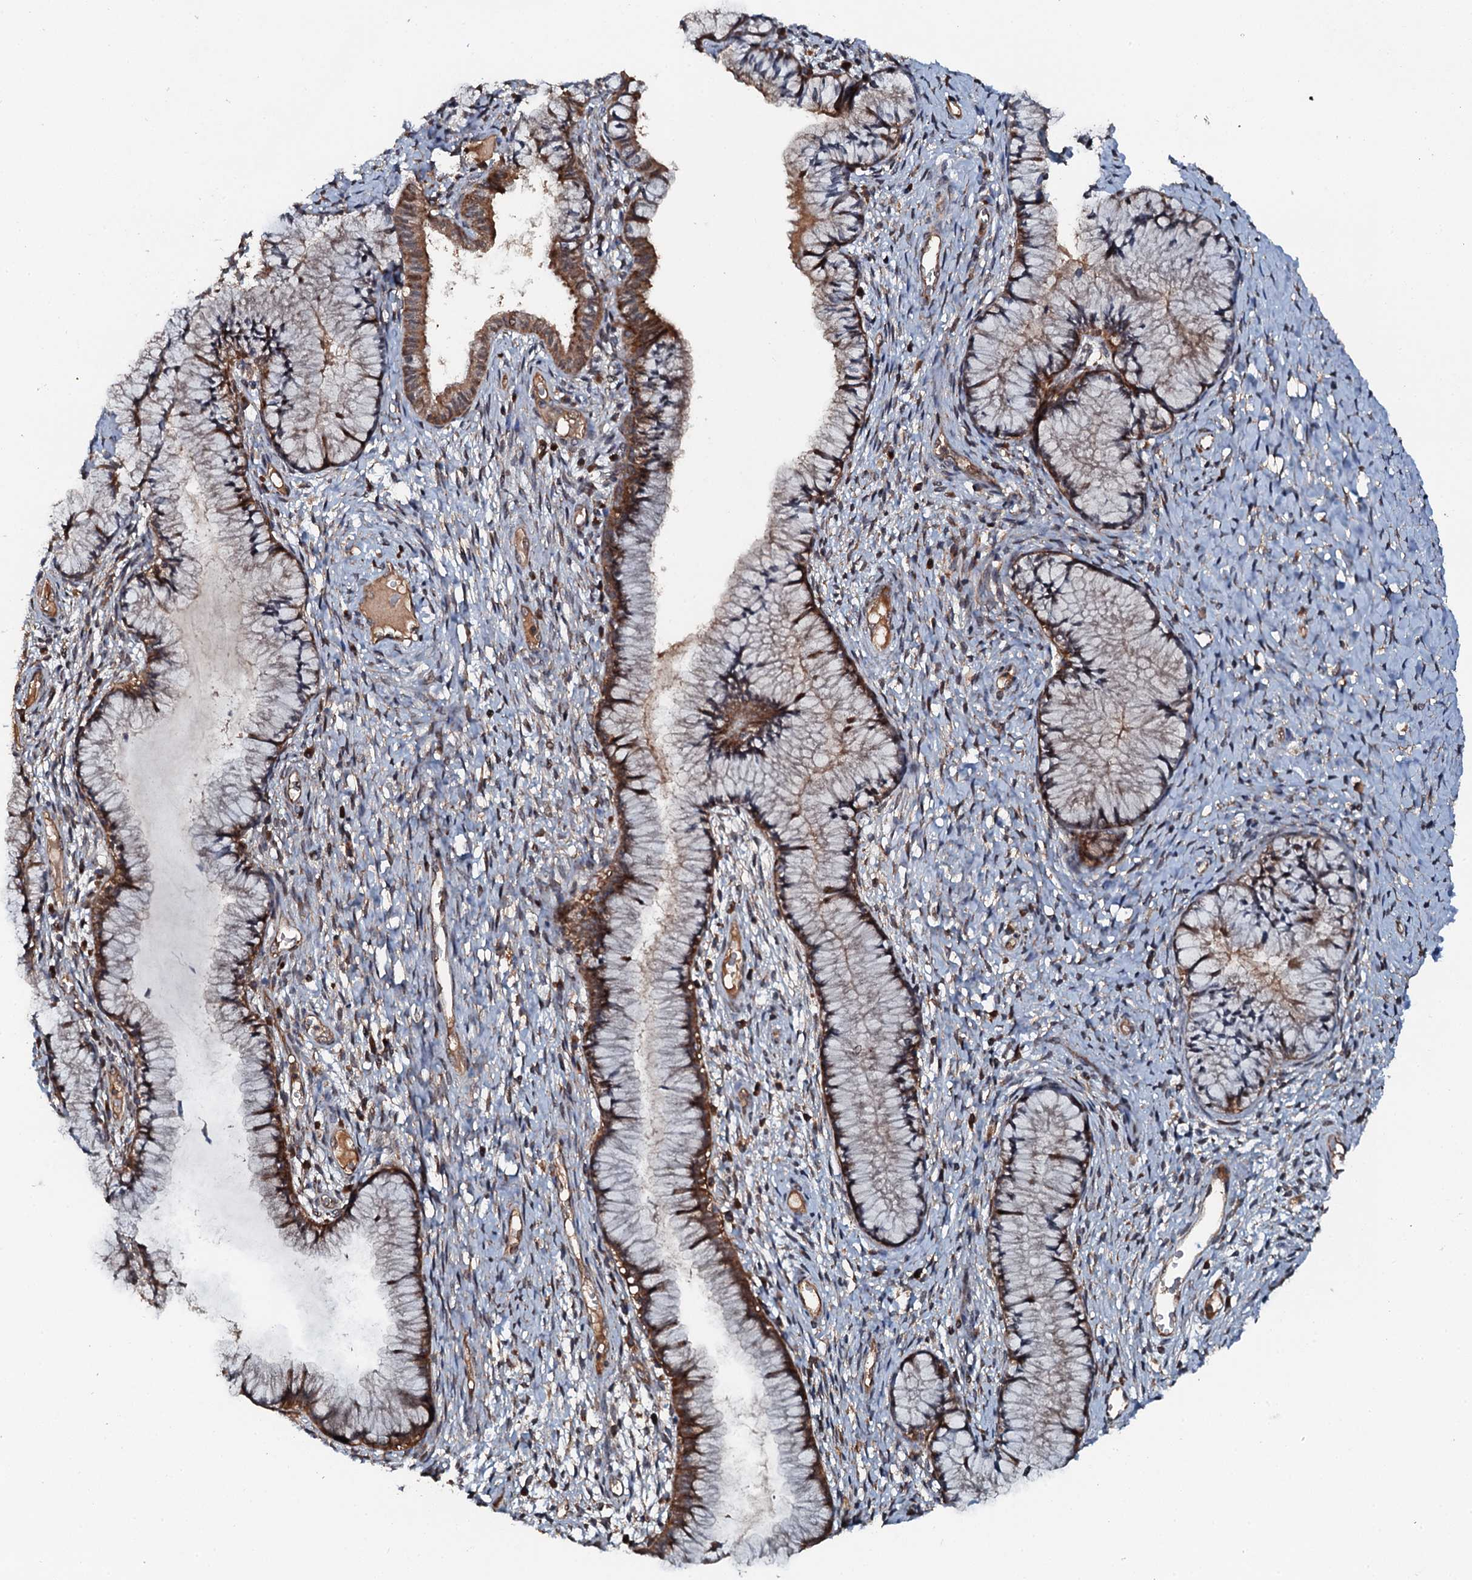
{"staining": {"intensity": "moderate", "quantity": ">75%", "location": "cytoplasmic/membranous"}, "tissue": "cervix", "cell_type": "Glandular cells", "image_type": "normal", "snomed": [{"axis": "morphology", "description": "Normal tissue, NOS"}, {"axis": "topography", "description": "Cervix"}], "caption": "High-power microscopy captured an immunohistochemistry (IHC) micrograph of unremarkable cervix, revealing moderate cytoplasmic/membranous staining in about >75% of glandular cells. The staining was performed using DAB (3,3'-diaminobenzidine), with brown indicating positive protein expression. Nuclei are stained blue with hematoxylin.", "gene": "FLYWCH1", "patient": {"sex": "female", "age": 42}}